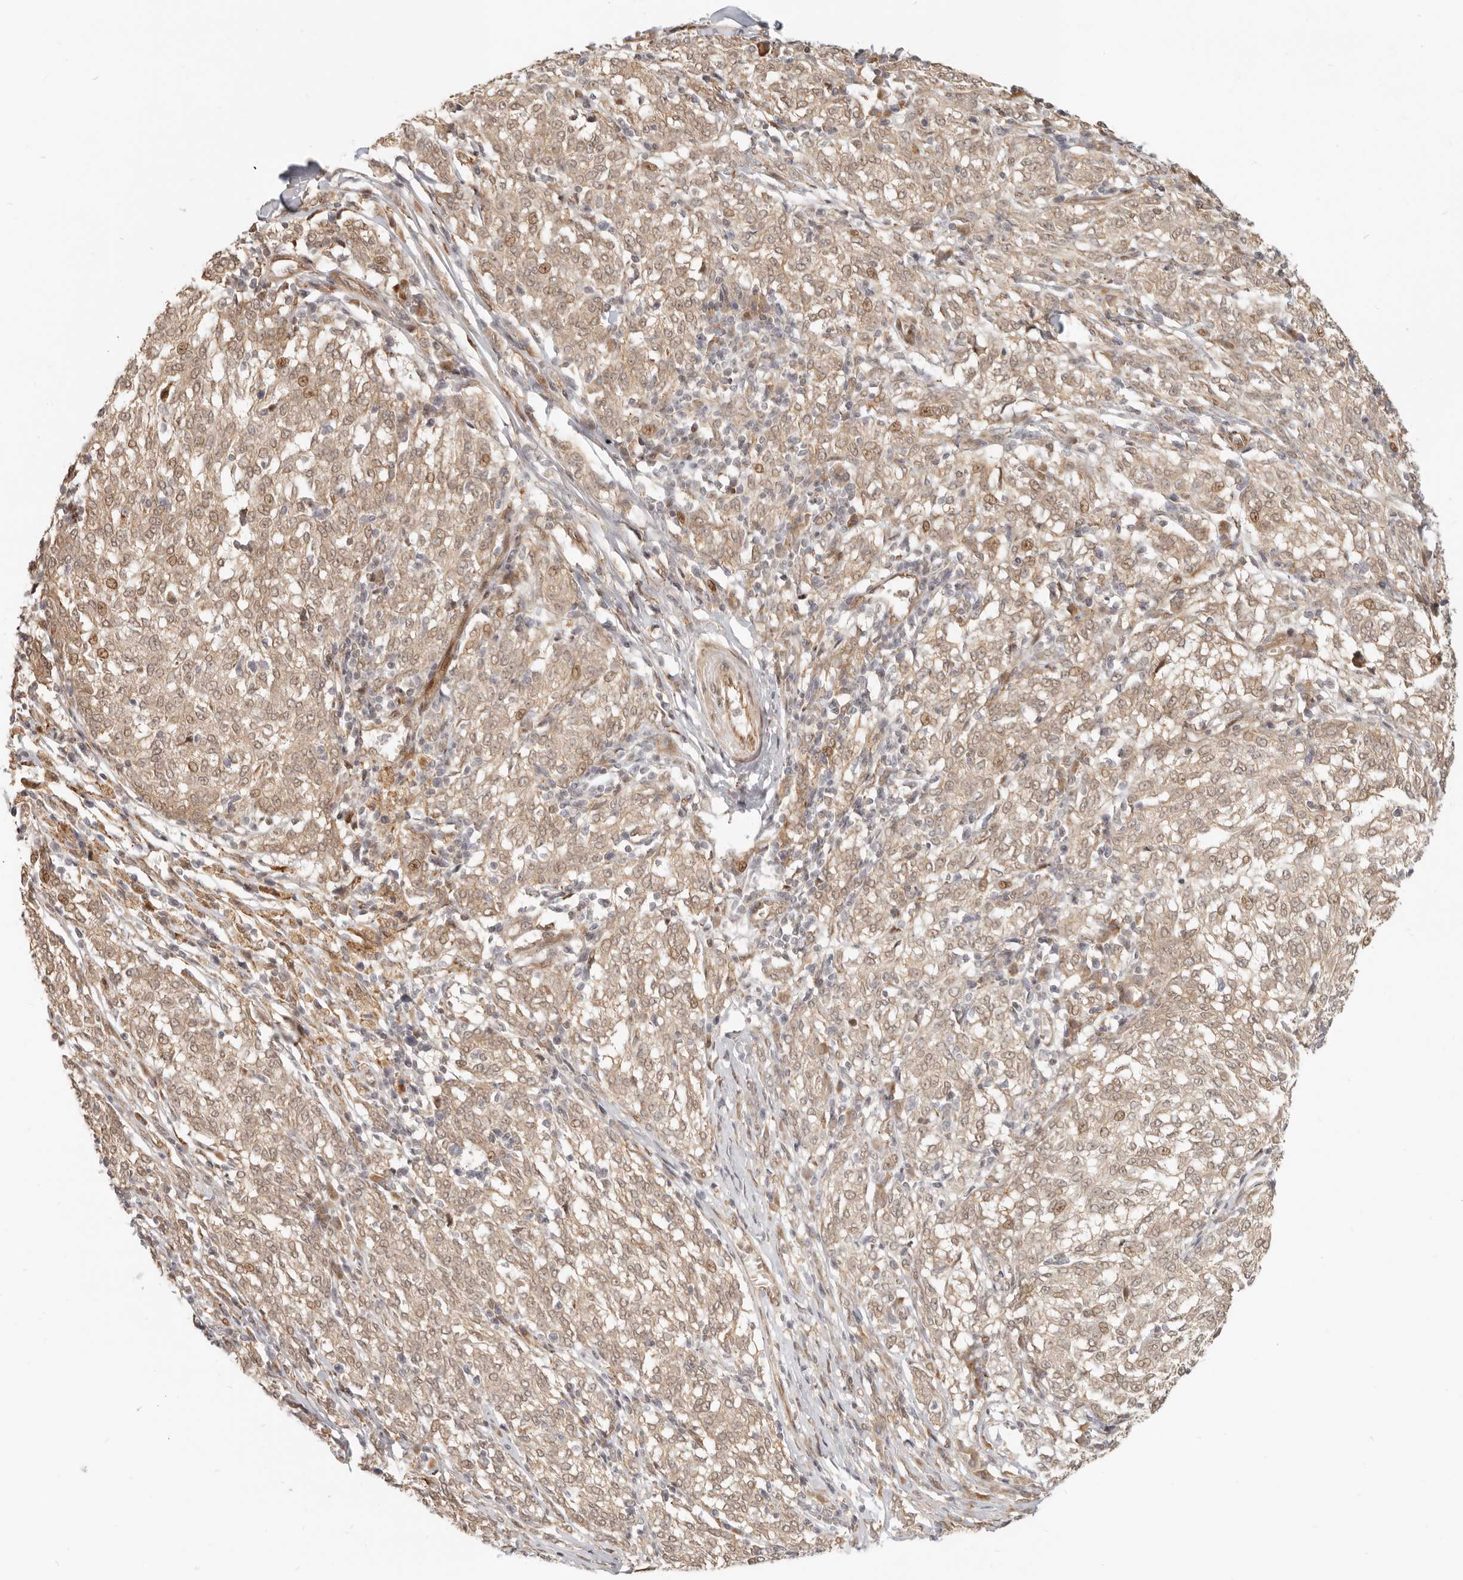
{"staining": {"intensity": "weak", "quantity": ">75%", "location": "cytoplasmic/membranous,nuclear"}, "tissue": "melanoma", "cell_type": "Tumor cells", "image_type": "cancer", "snomed": [{"axis": "morphology", "description": "Malignant melanoma, NOS"}, {"axis": "topography", "description": "Skin"}], "caption": "Malignant melanoma stained with a protein marker demonstrates weak staining in tumor cells.", "gene": "TUFT1", "patient": {"sex": "female", "age": 72}}